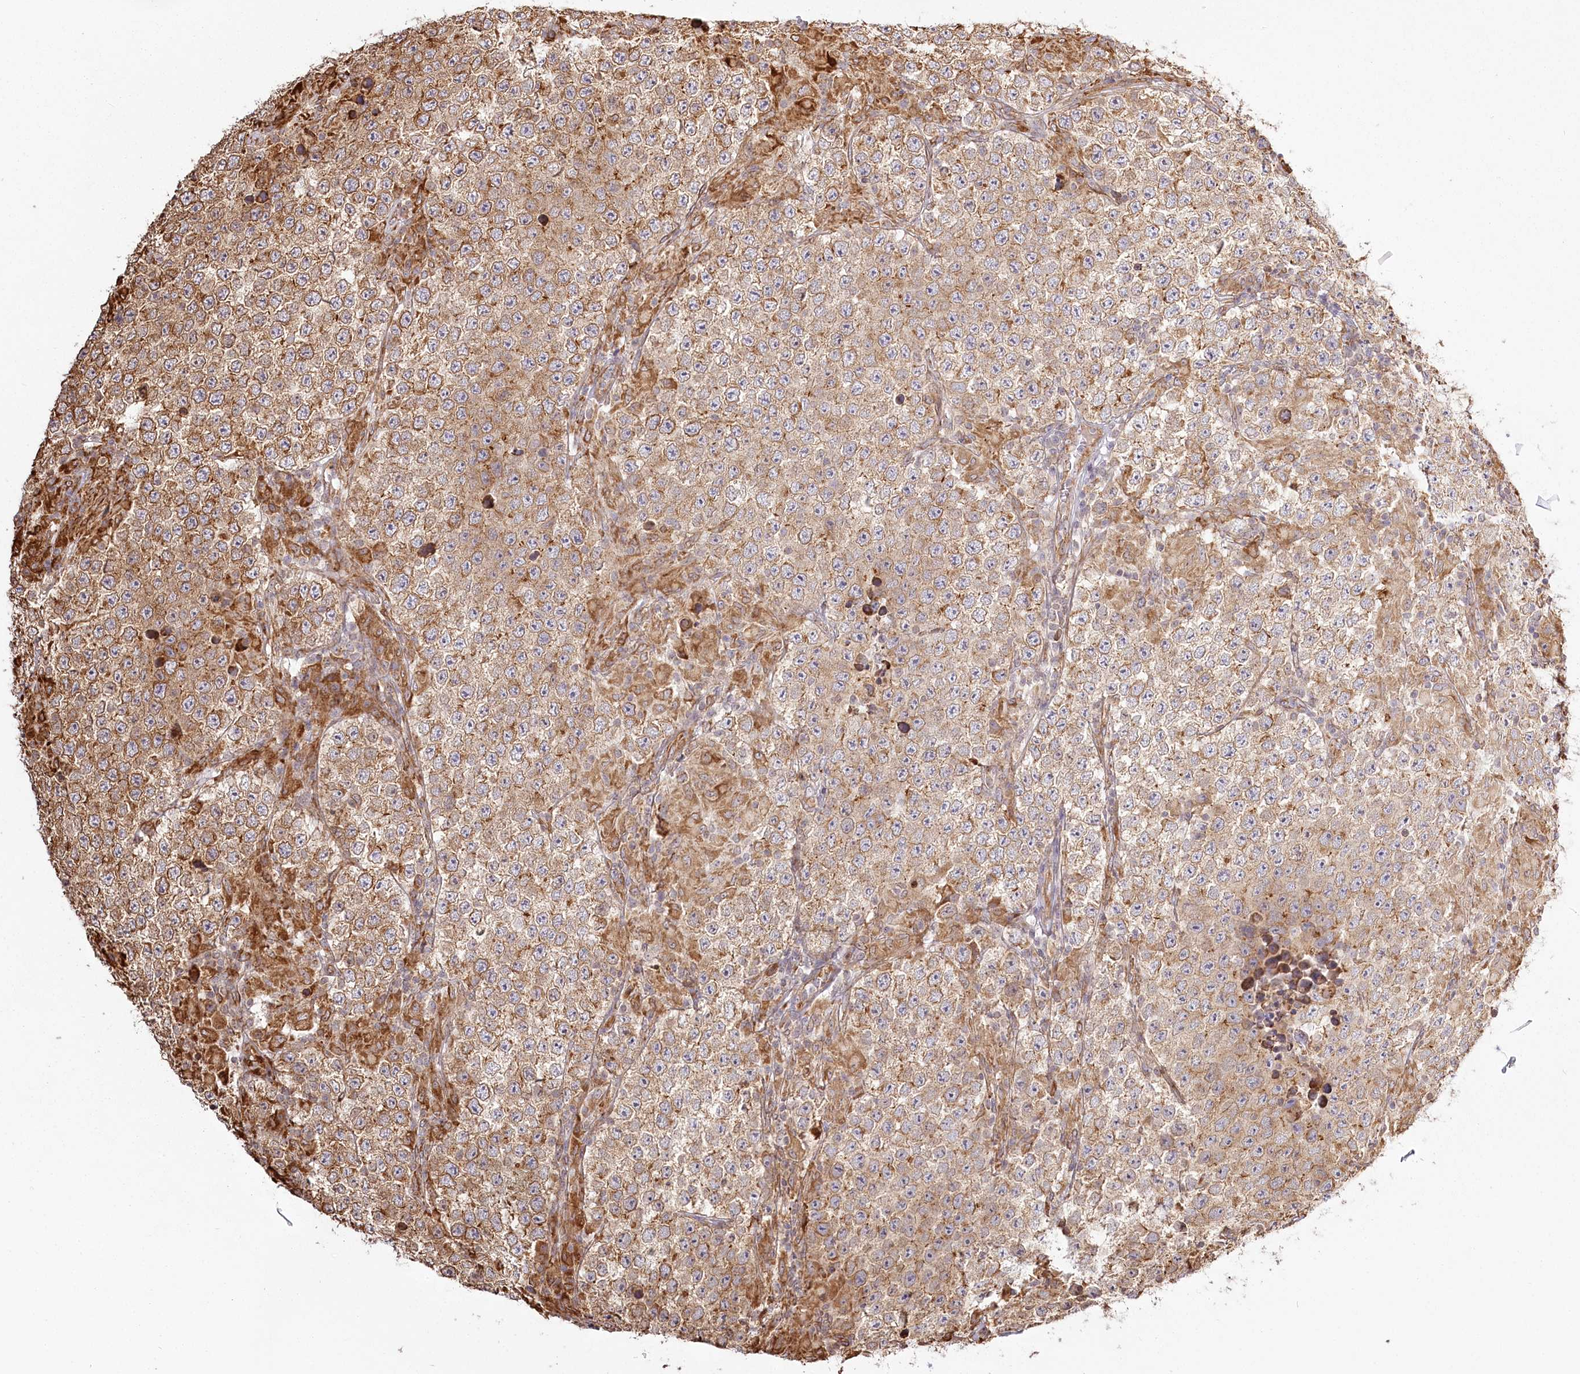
{"staining": {"intensity": "moderate", "quantity": ">75%", "location": "cytoplasmic/membranous"}, "tissue": "testis cancer", "cell_type": "Tumor cells", "image_type": "cancer", "snomed": [{"axis": "morphology", "description": "Normal tissue, NOS"}, {"axis": "morphology", "description": "Urothelial carcinoma, High grade"}, {"axis": "morphology", "description": "Seminoma, NOS"}, {"axis": "morphology", "description": "Carcinoma, Embryonal, NOS"}, {"axis": "topography", "description": "Urinary bladder"}, {"axis": "topography", "description": "Testis"}], "caption": "Protein staining exhibits moderate cytoplasmic/membranous expression in approximately >75% of tumor cells in seminoma (testis).", "gene": "FAM13A", "patient": {"sex": "male", "age": 41}}